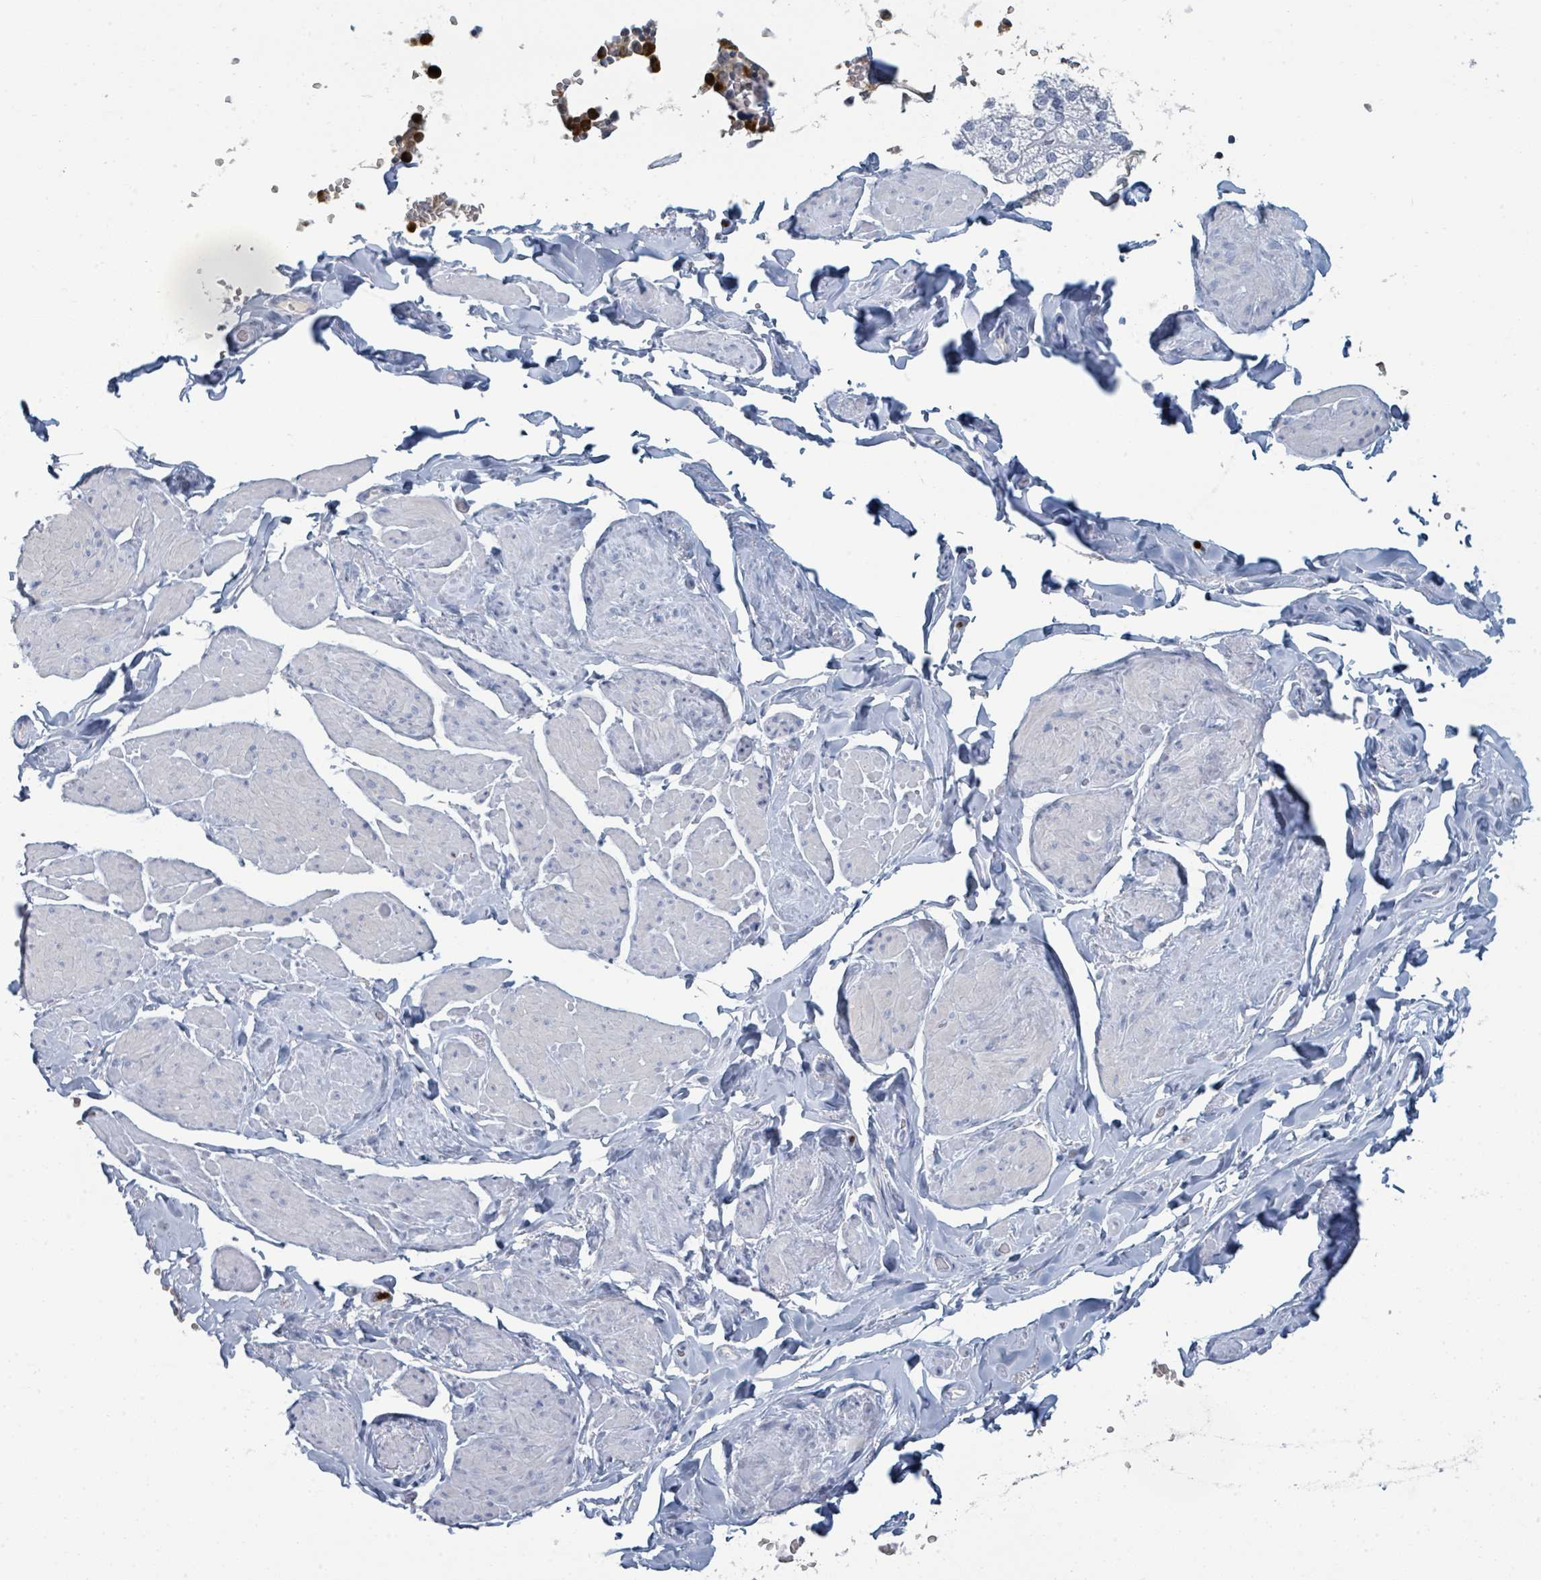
{"staining": {"intensity": "negative", "quantity": "none", "location": "none"}, "tissue": "smooth muscle", "cell_type": "Smooth muscle cells", "image_type": "normal", "snomed": [{"axis": "morphology", "description": "Normal tissue, NOS"}, {"axis": "topography", "description": "Smooth muscle"}, {"axis": "topography", "description": "Peripheral nerve tissue"}], "caption": "Immunohistochemistry of unremarkable smooth muscle demonstrates no expression in smooth muscle cells. The staining was performed using DAB (3,3'-diaminobenzidine) to visualize the protein expression in brown, while the nuclei were stained in blue with hematoxylin (Magnification: 20x).", "gene": "DEFA4", "patient": {"sex": "male", "age": 69}}